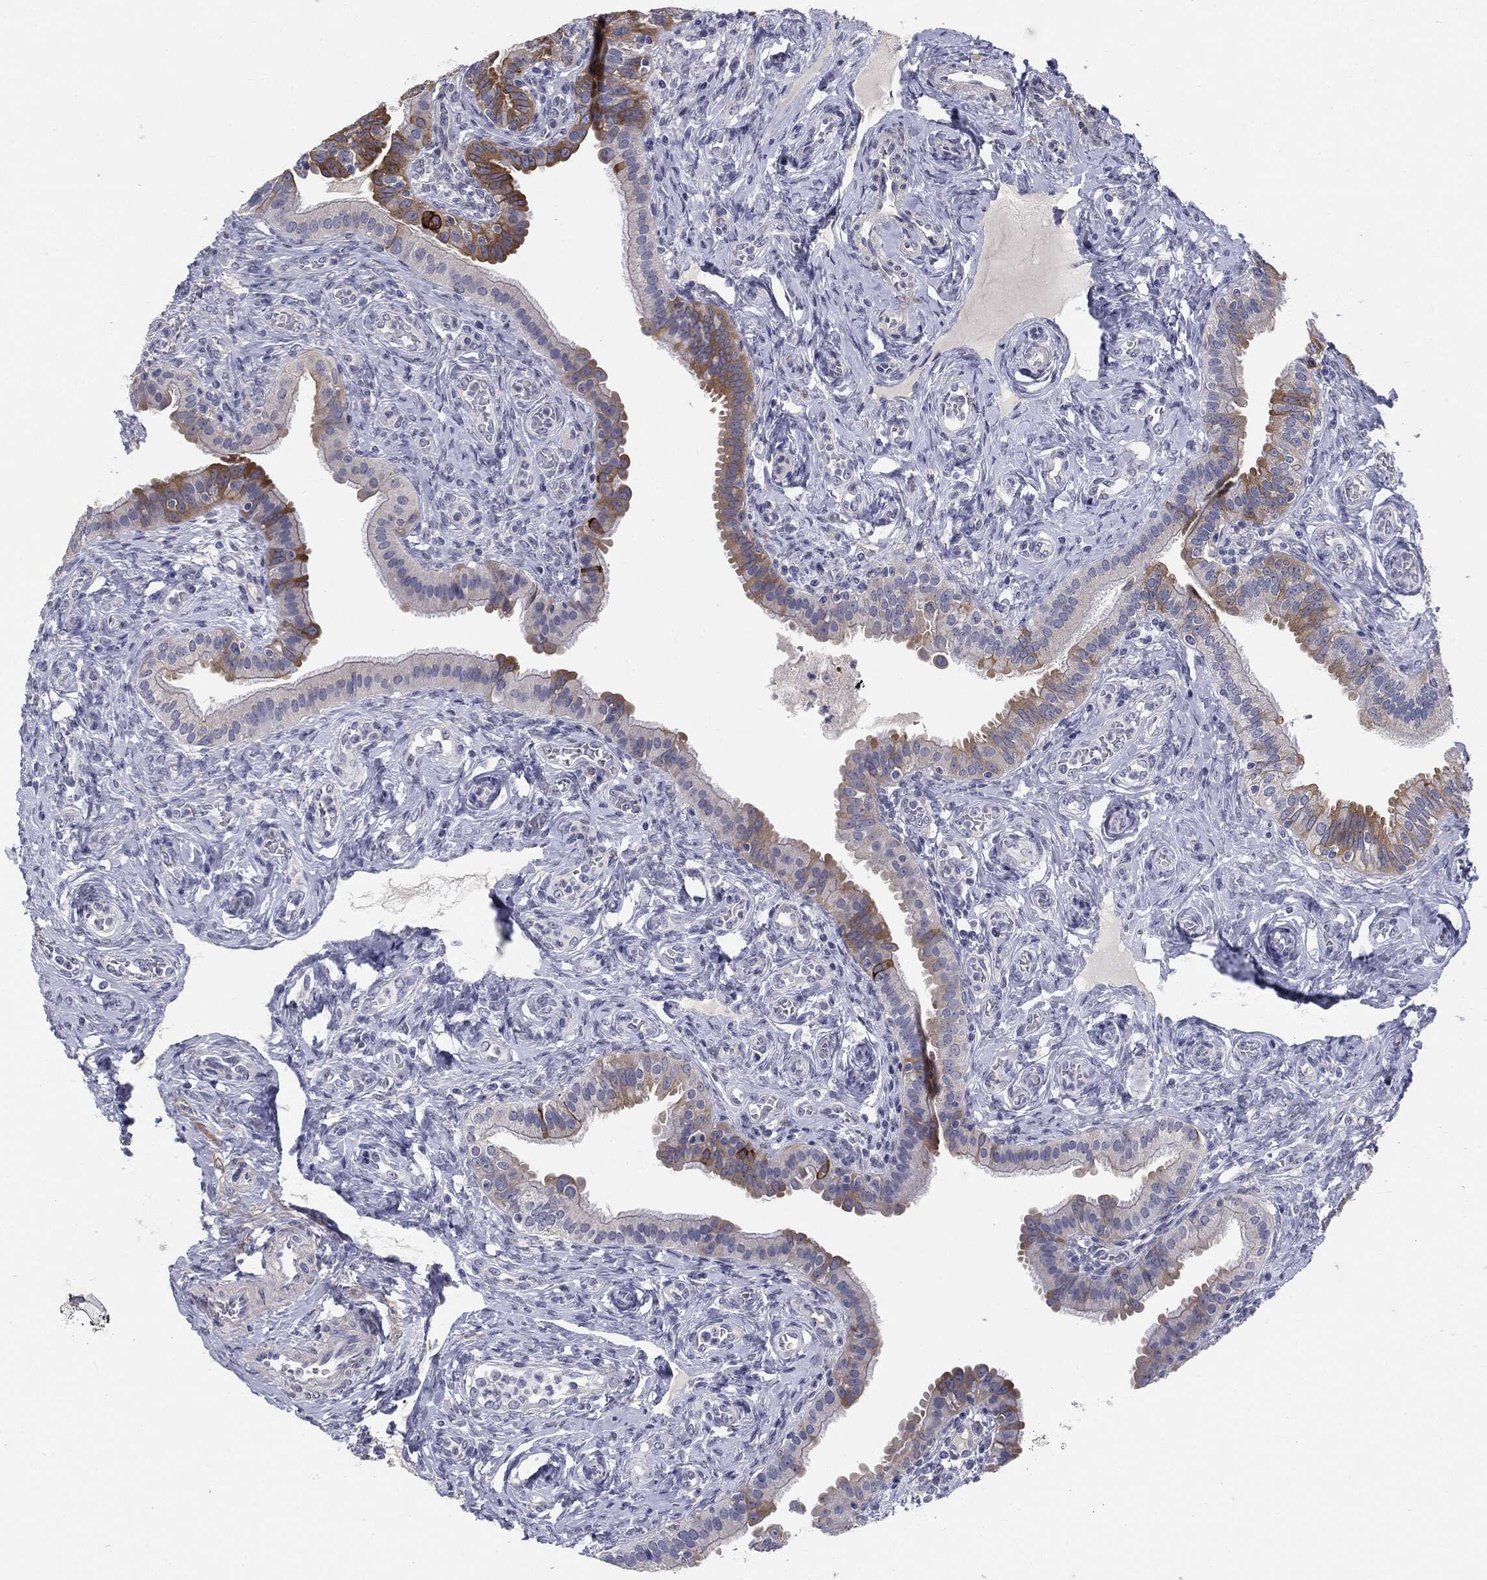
{"staining": {"intensity": "moderate", "quantity": "<25%", "location": "cytoplasmic/membranous"}, "tissue": "fallopian tube", "cell_type": "Glandular cells", "image_type": "normal", "snomed": [{"axis": "morphology", "description": "Normal tissue, NOS"}, {"axis": "topography", "description": "Fallopian tube"}], "caption": "Human fallopian tube stained with a brown dye exhibits moderate cytoplasmic/membranous positive expression in approximately <25% of glandular cells.", "gene": "KRT5", "patient": {"sex": "female", "age": 41}}